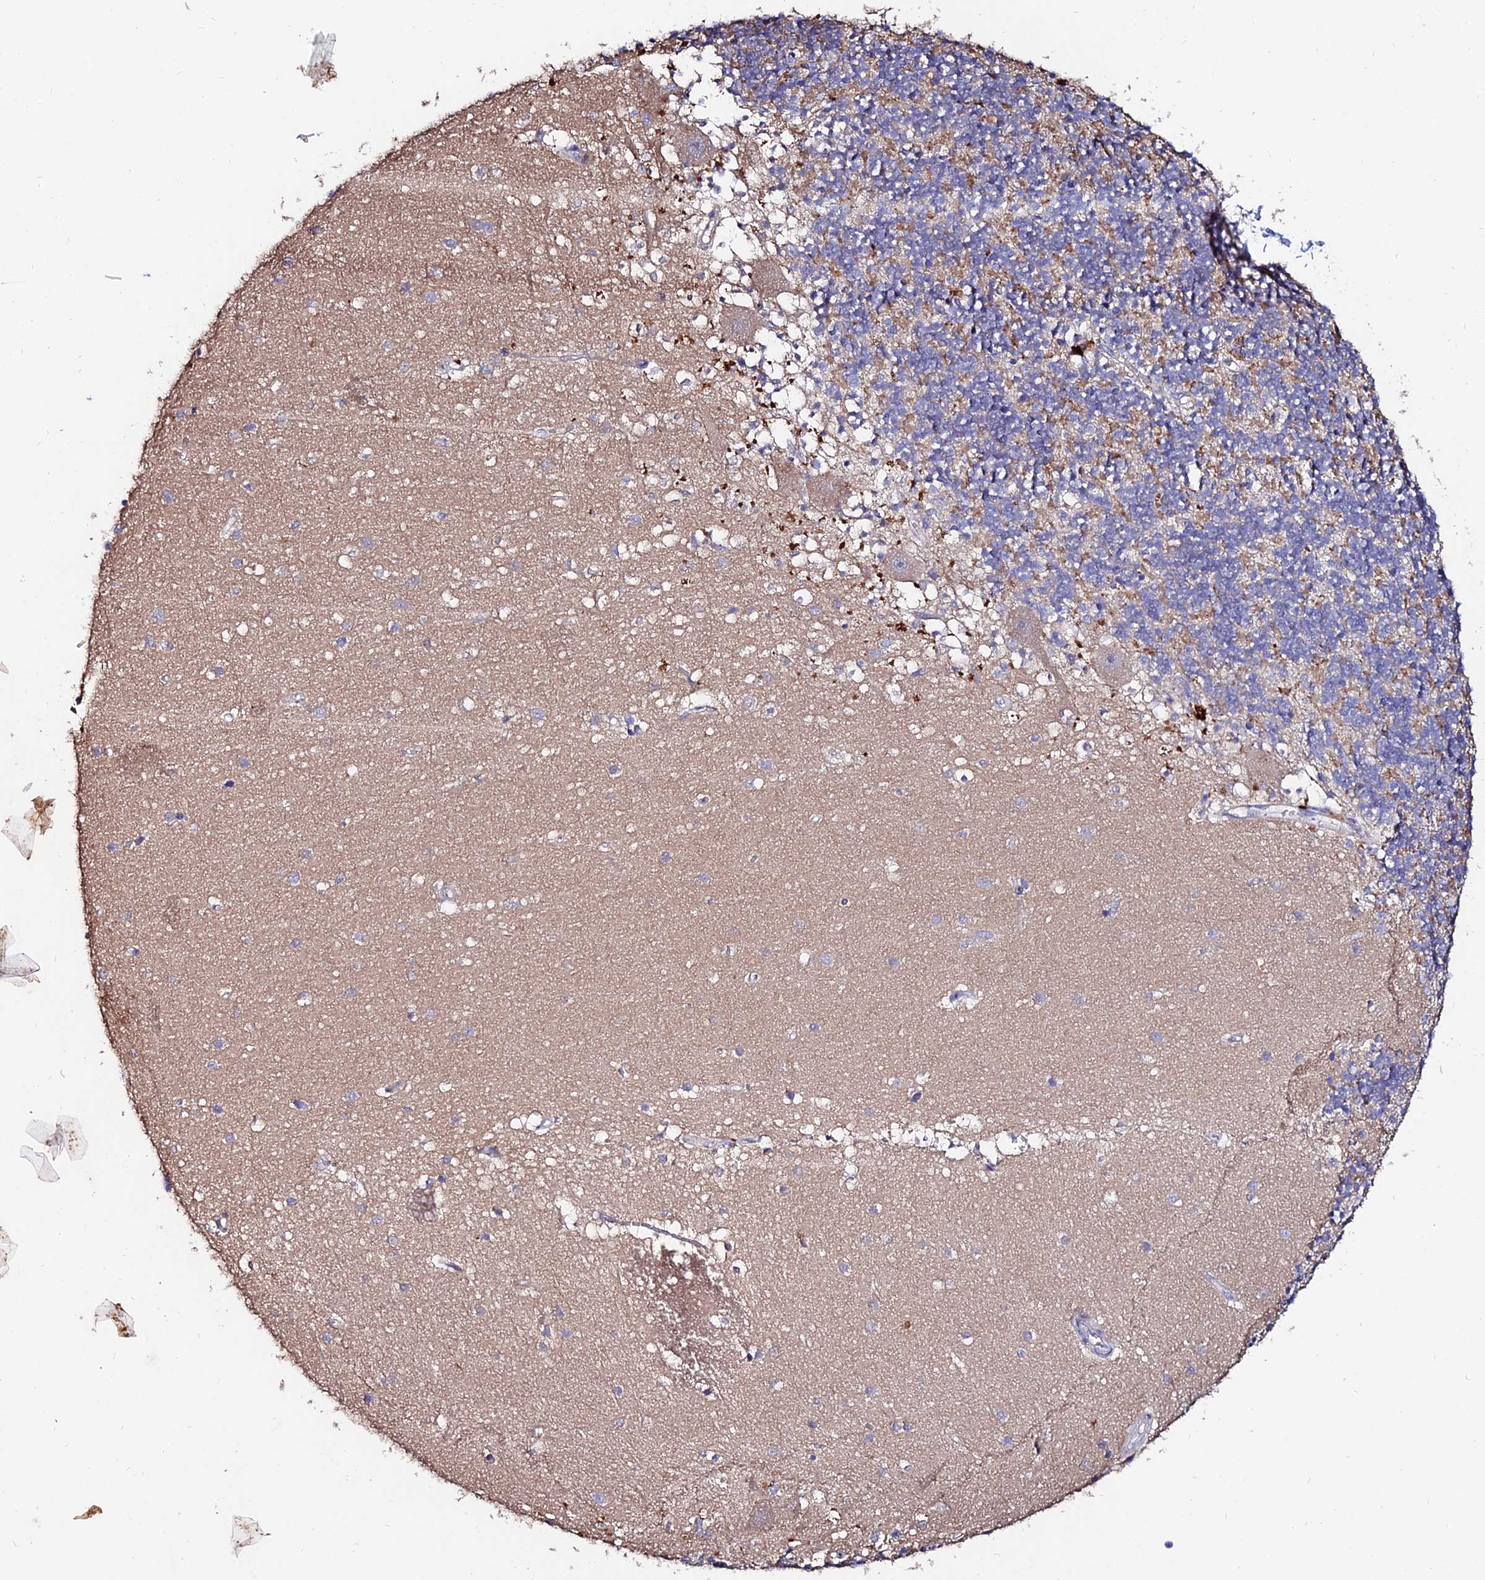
{"staining": {"intensity": "moderate", "quantity": "<25%", "location": "cytoplasmic/membranous"}, "tissue": "cerebellum", "cell_type": "Cells in granular layer", "image_type": "normal", "snomed": [{"axis": "morphology", "description": "Normal tissue, NOS"}, {"axis": "topography", "description": "Cerebellum"}], "caption": "Human cerebellum stained for a protein (brown) reveals moderate cytoplasmic/membranous positive positivity in about <25% of cells in granular layer.", "gene": "ACTR5", "patient": {"sex": "male", "age": 54}}